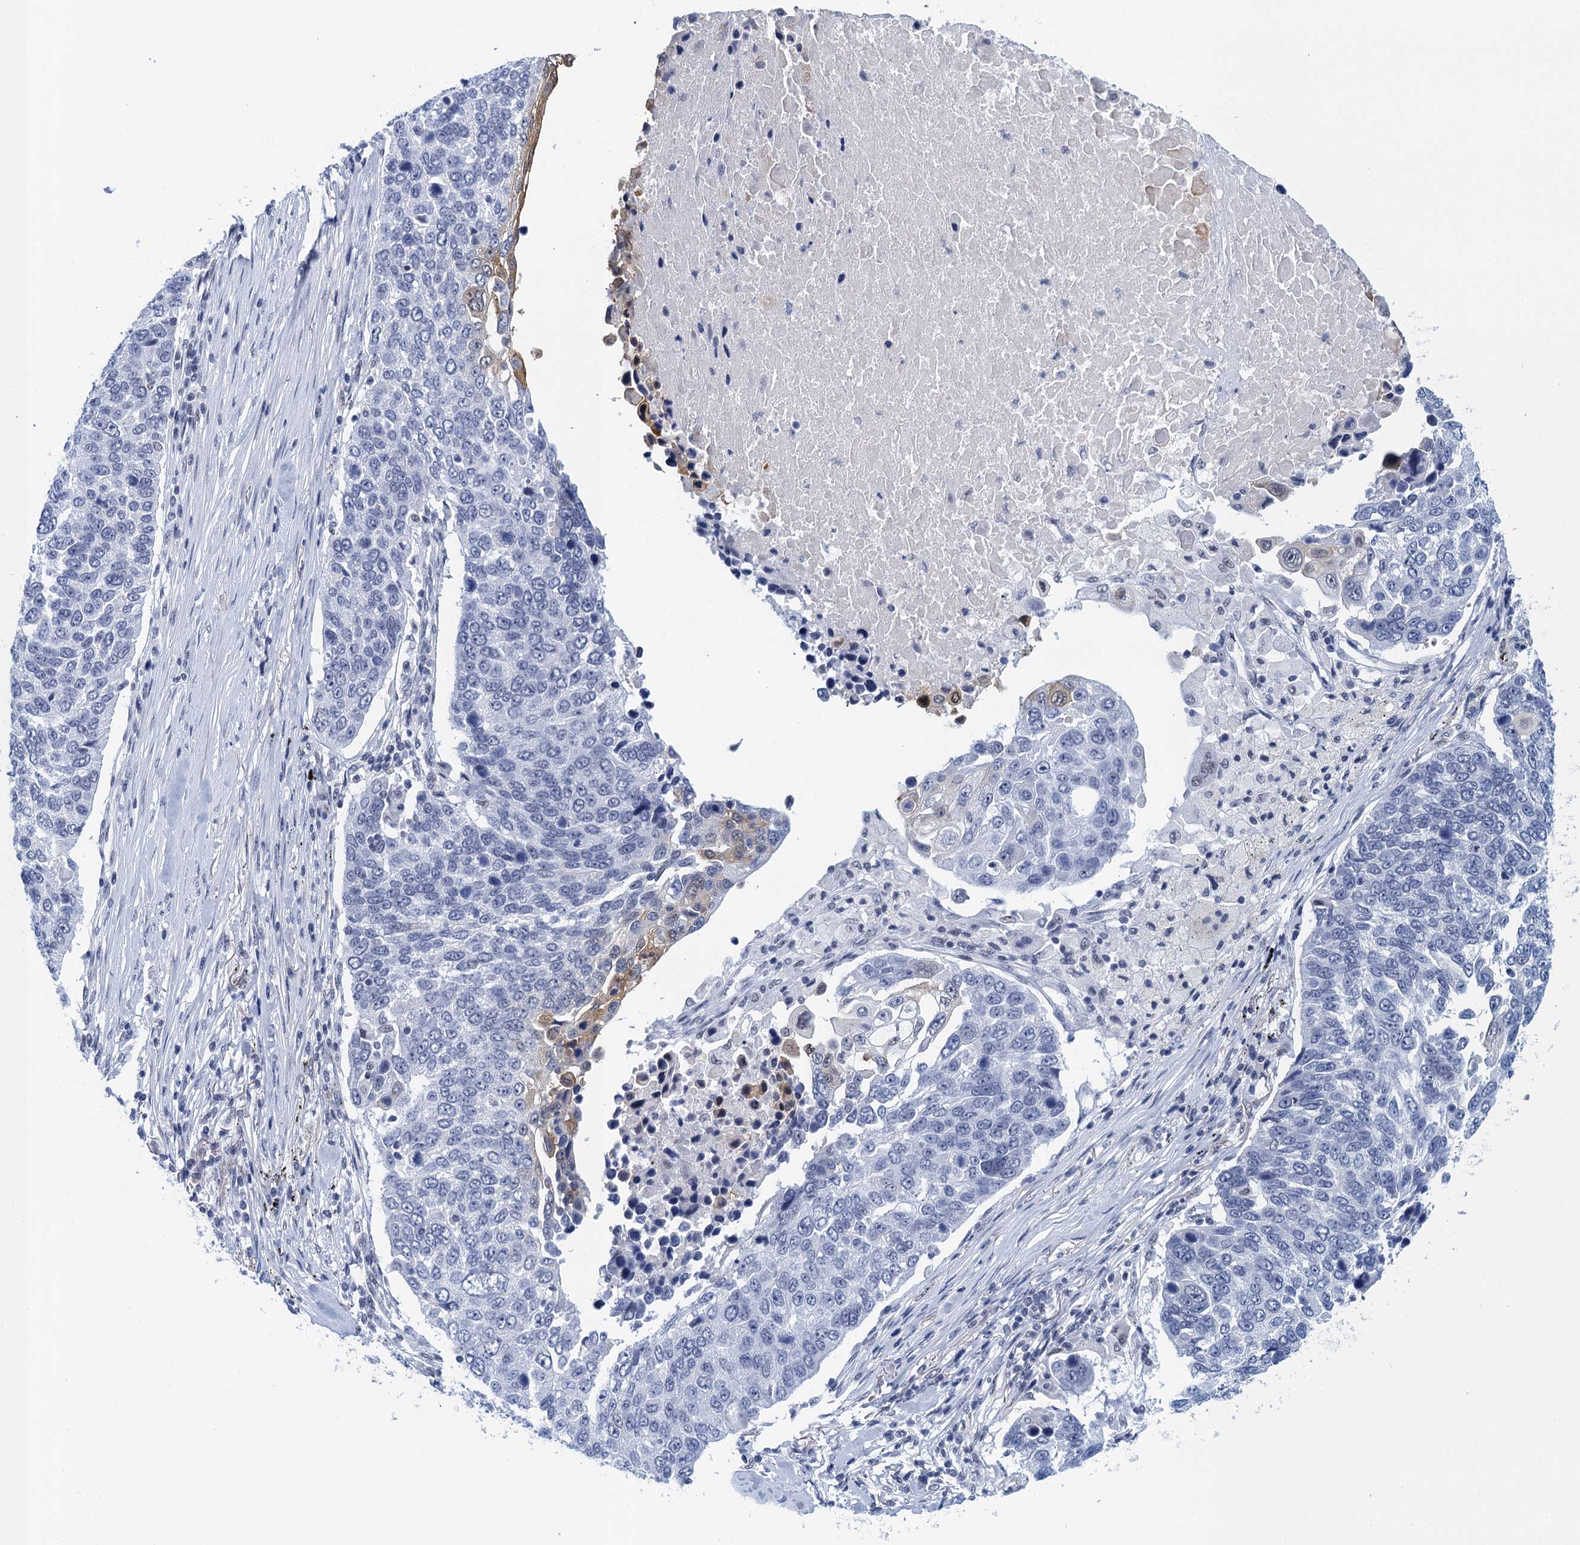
{"staining": {"intensity": "negative", "quantity": "none", "location": "none"}, "tissue": "lung cancer", "cell_type": "Tumor cells", "image_type": "cancer", "snomed": [{"axis": "morphology", "description": "Squamous cell carcinoma, NOS"}, {"axis": "topography", "description": "Lung"}], "caption": "Lung cancer (squamous cell carcinoma) stained for a protein using immunohistochemistry (IHC) demonstrates no positivity tumor cells.", "gene": "EPS8L1", "patient": {"sex": "male", "age": 66}}